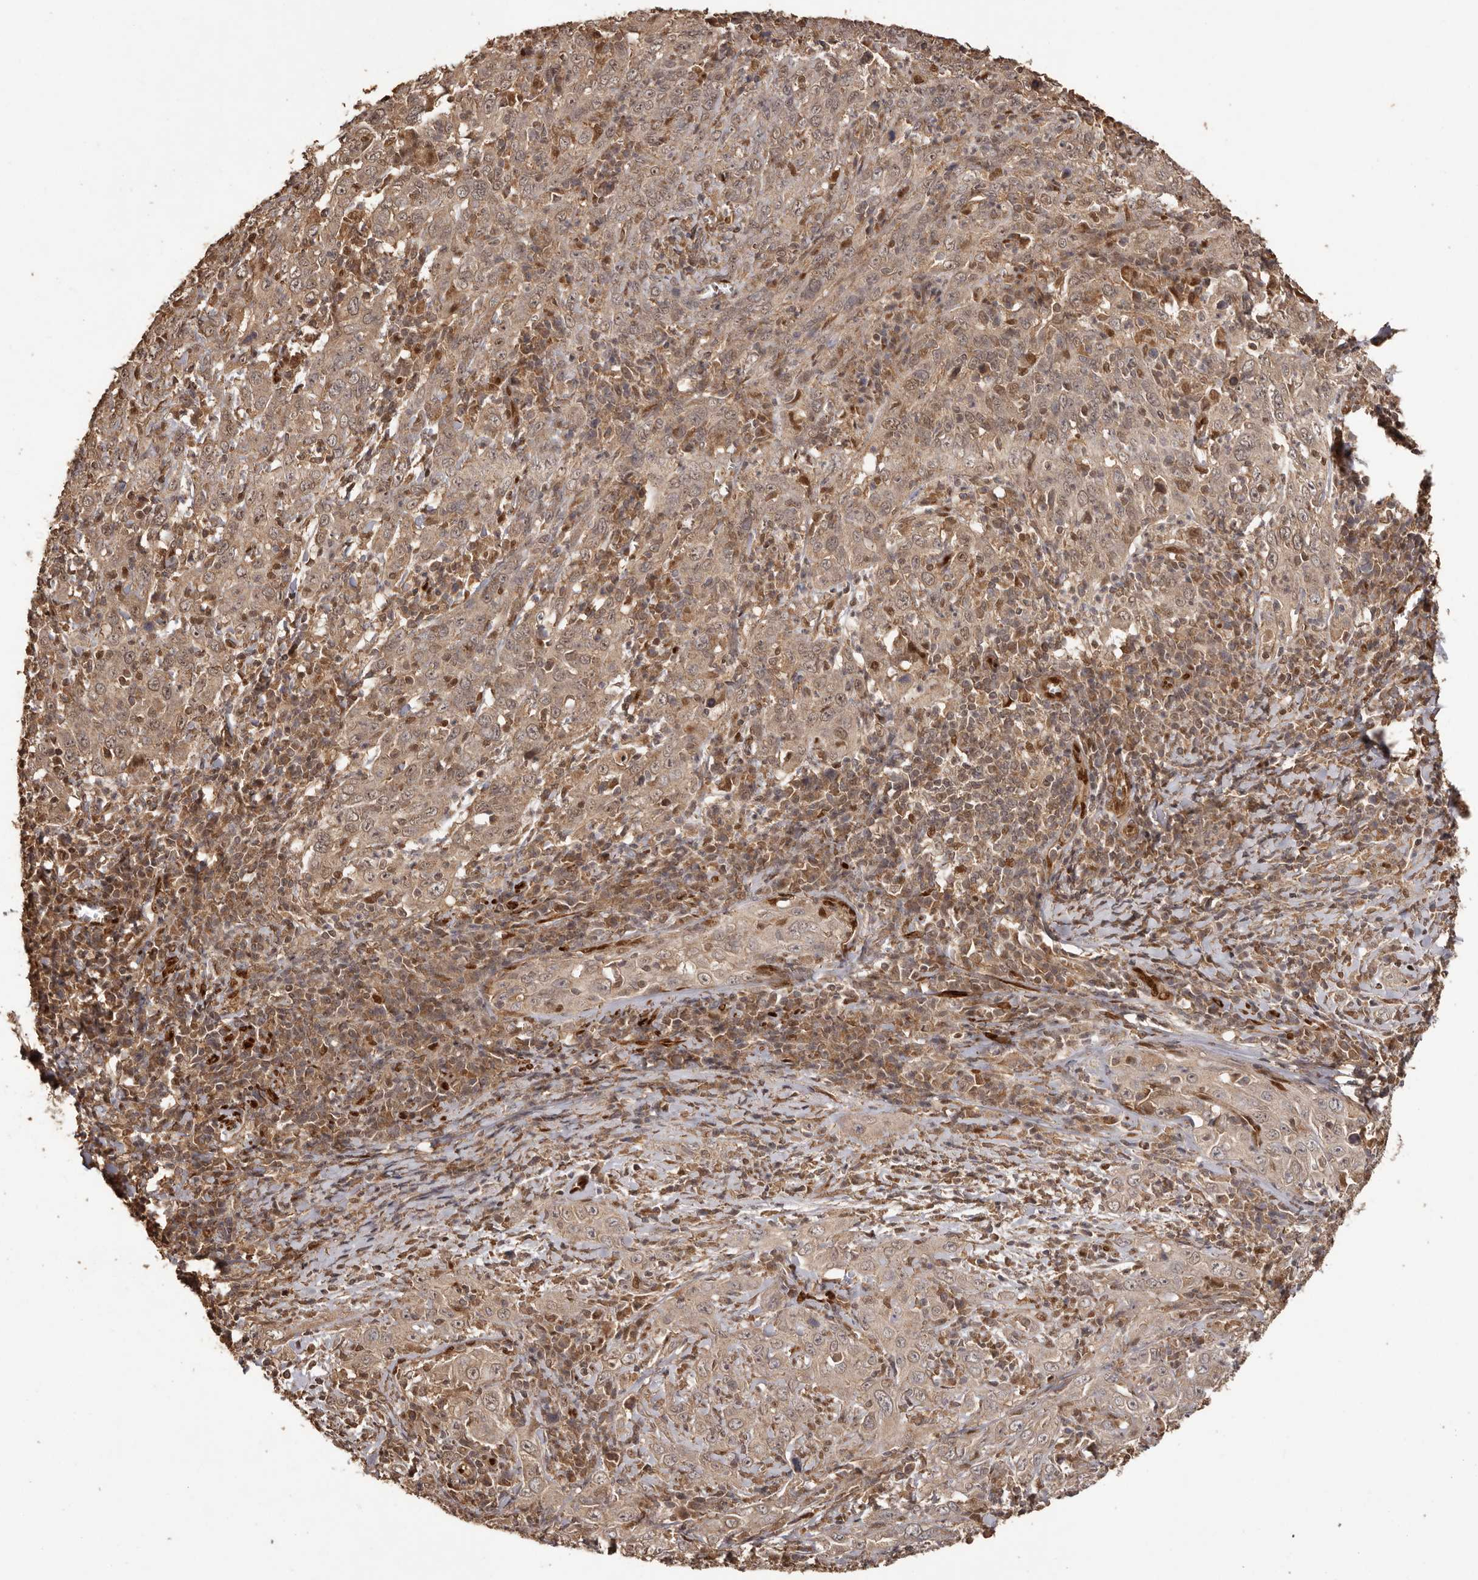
{"staining": {"intensity": "weak", "quantity": ">75%", "location": "cytoplasmic/membranous,nuclear"}, "tissue": "cervical cancer", "cell_type": "Tumor cells", "image_type": "cancer", "snomed": [{"axis": "morphology", "description": "Squamous cell carcinoma, NOS"}, {"axis": "topography", "description": "Cervix"}], "caption": "Immunohistochemical staining of squamous cell carcinoma (cervical) reveals low levels of weak cytoplasmic/membranous and nuclear protein expression in about >75% of tumor cells.", "gene": "UBR2", "patient": {"sex": "female", "age": 46}}